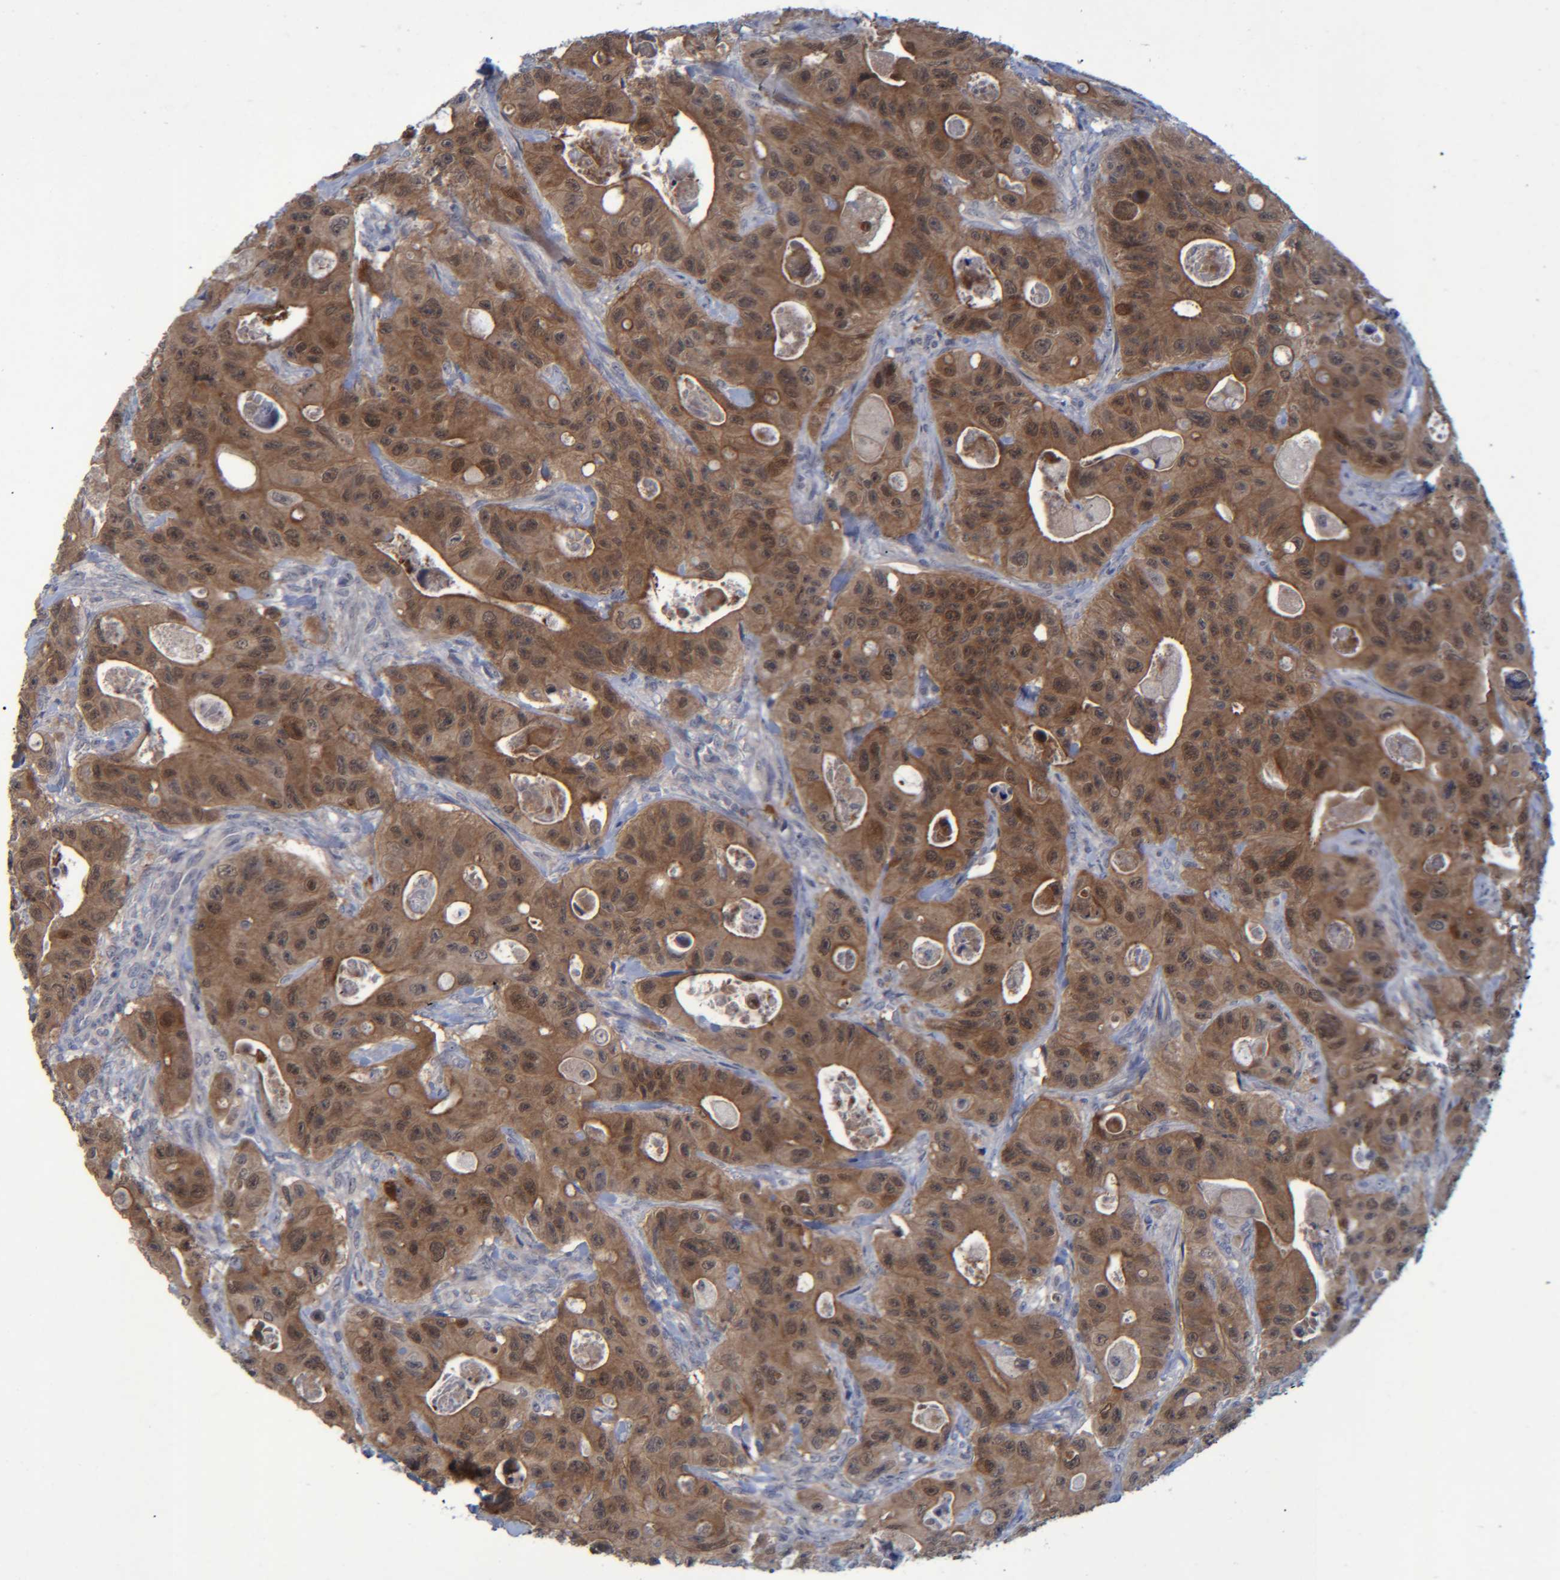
{"staining": {"intensity": "moderate", "quantity": ">75%", "location": "cytoplasmic/membranous"}, "tissue": "colorectal cancer", "cell_type": "Tumor cells", "image_type": "cancer", "snomed": [{"axis": "morphology", "description": "Adenocarcinoma, NOS"}, {"axis": "topography", "description": "Colon"}], "caption": "An image showing moderate cytoplasmic/membranous expression in approximately >75% of tumor cells in colorectal adenocarcinoma, as visualized by brown immunohistochemical staining.", "gene": "PCYT2", "patient": {"sex": "female", "age": 46}}